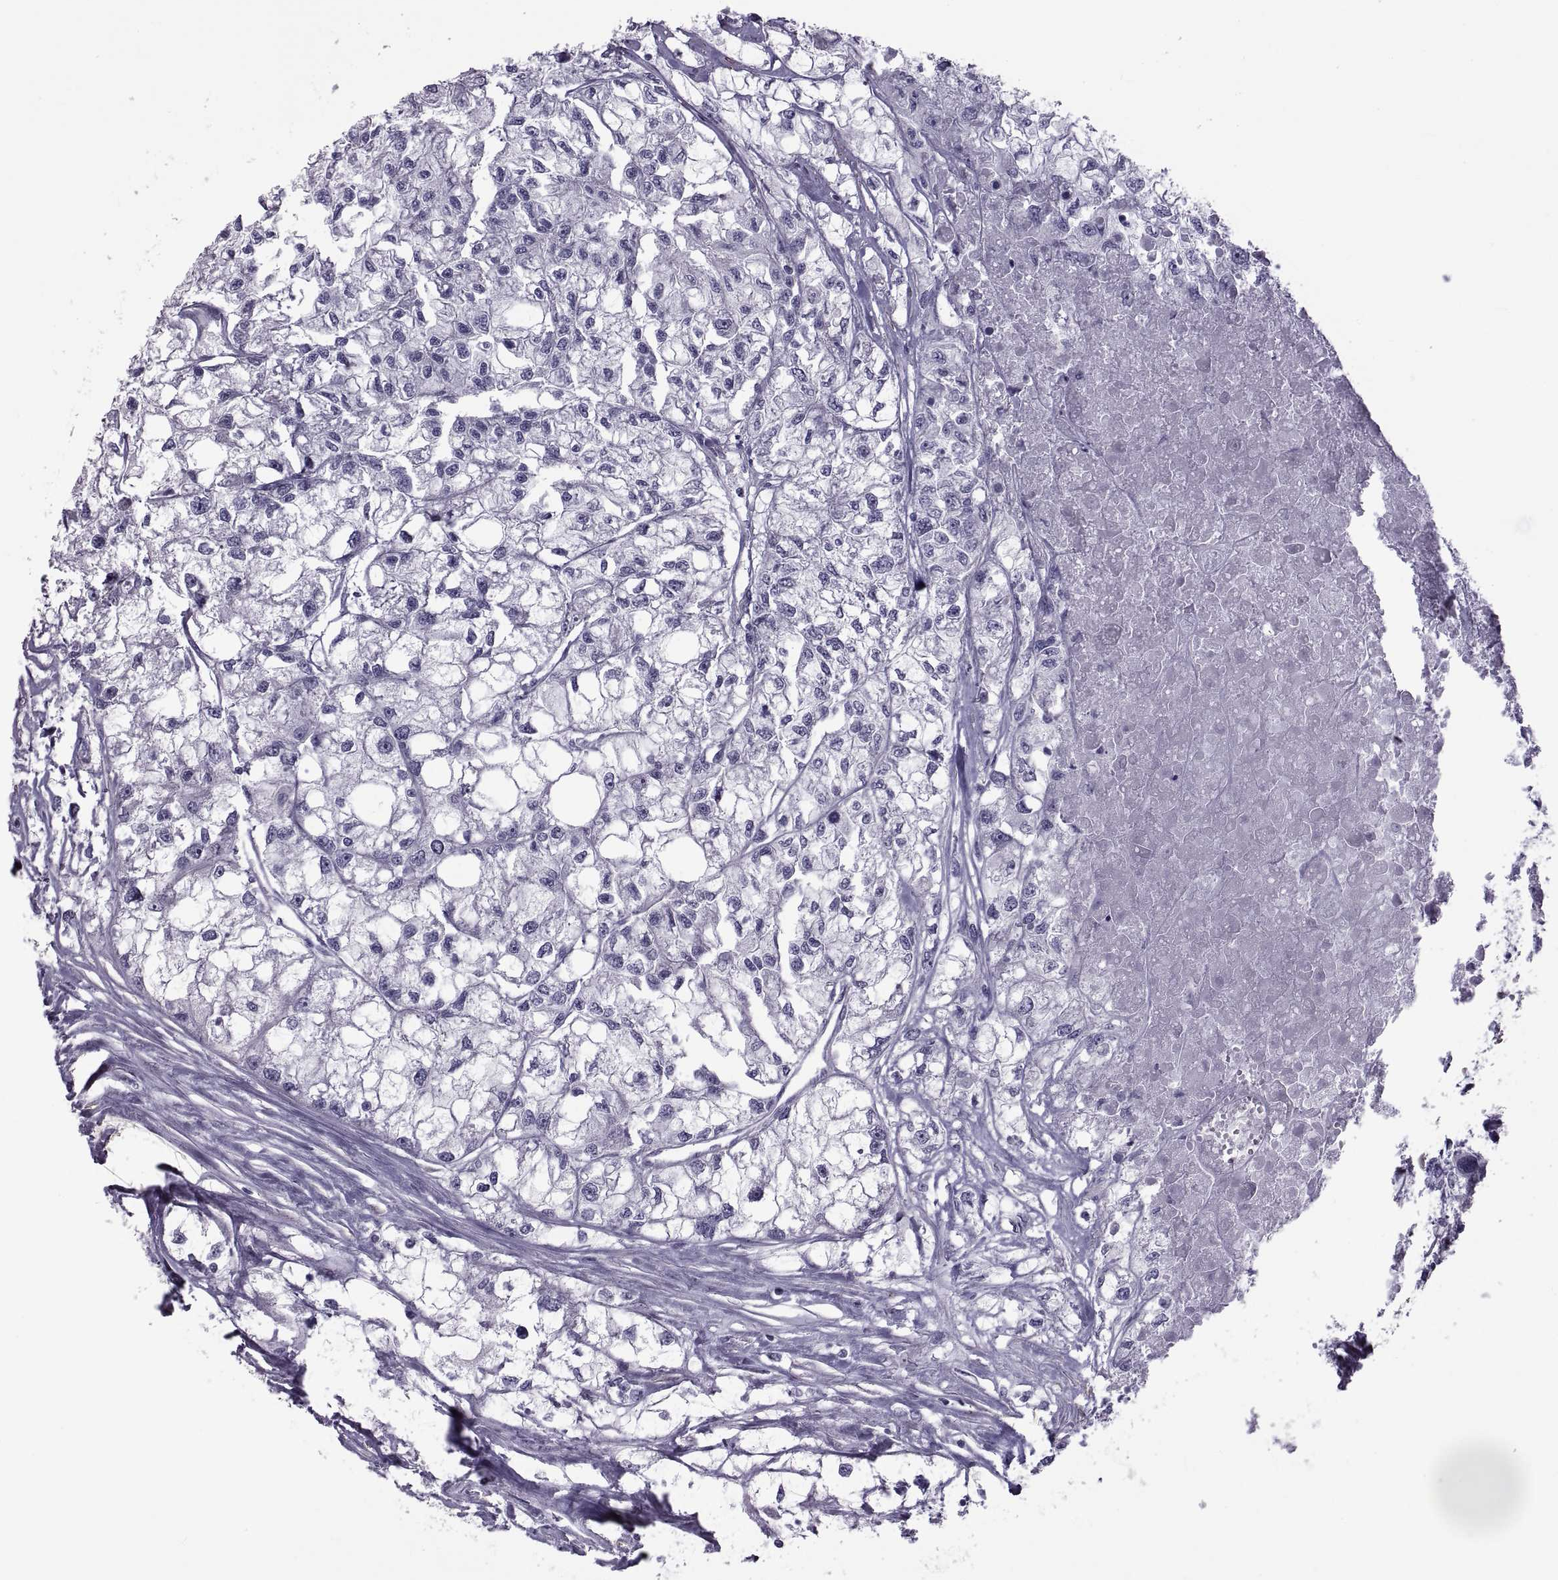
{"staining": {"intensity": "negative", "quantity": "none", "location": "none"}, "tissue": "renal cancer", "cell_type": "Tumor cells", "image_type": "cancer", "snomed": [{"axis": "morphology", "description": "Adenocarcinoma, NOS"}, {"axis": "topography", "description": "Kidney"}], "caption": "A high-resolution photomicrograph shows IHC staining of renal adenocarcinoma, which demonstrates no significant staining in tumor cells. (Stains: DAB (3,3'-diaminobenzidine) IHC with hematoxylin counter stain, Microscopy: brightfield microscopy at high magnification).", "gene": "MAGEB1", "patient": {"sex": "male", "age": 56}}